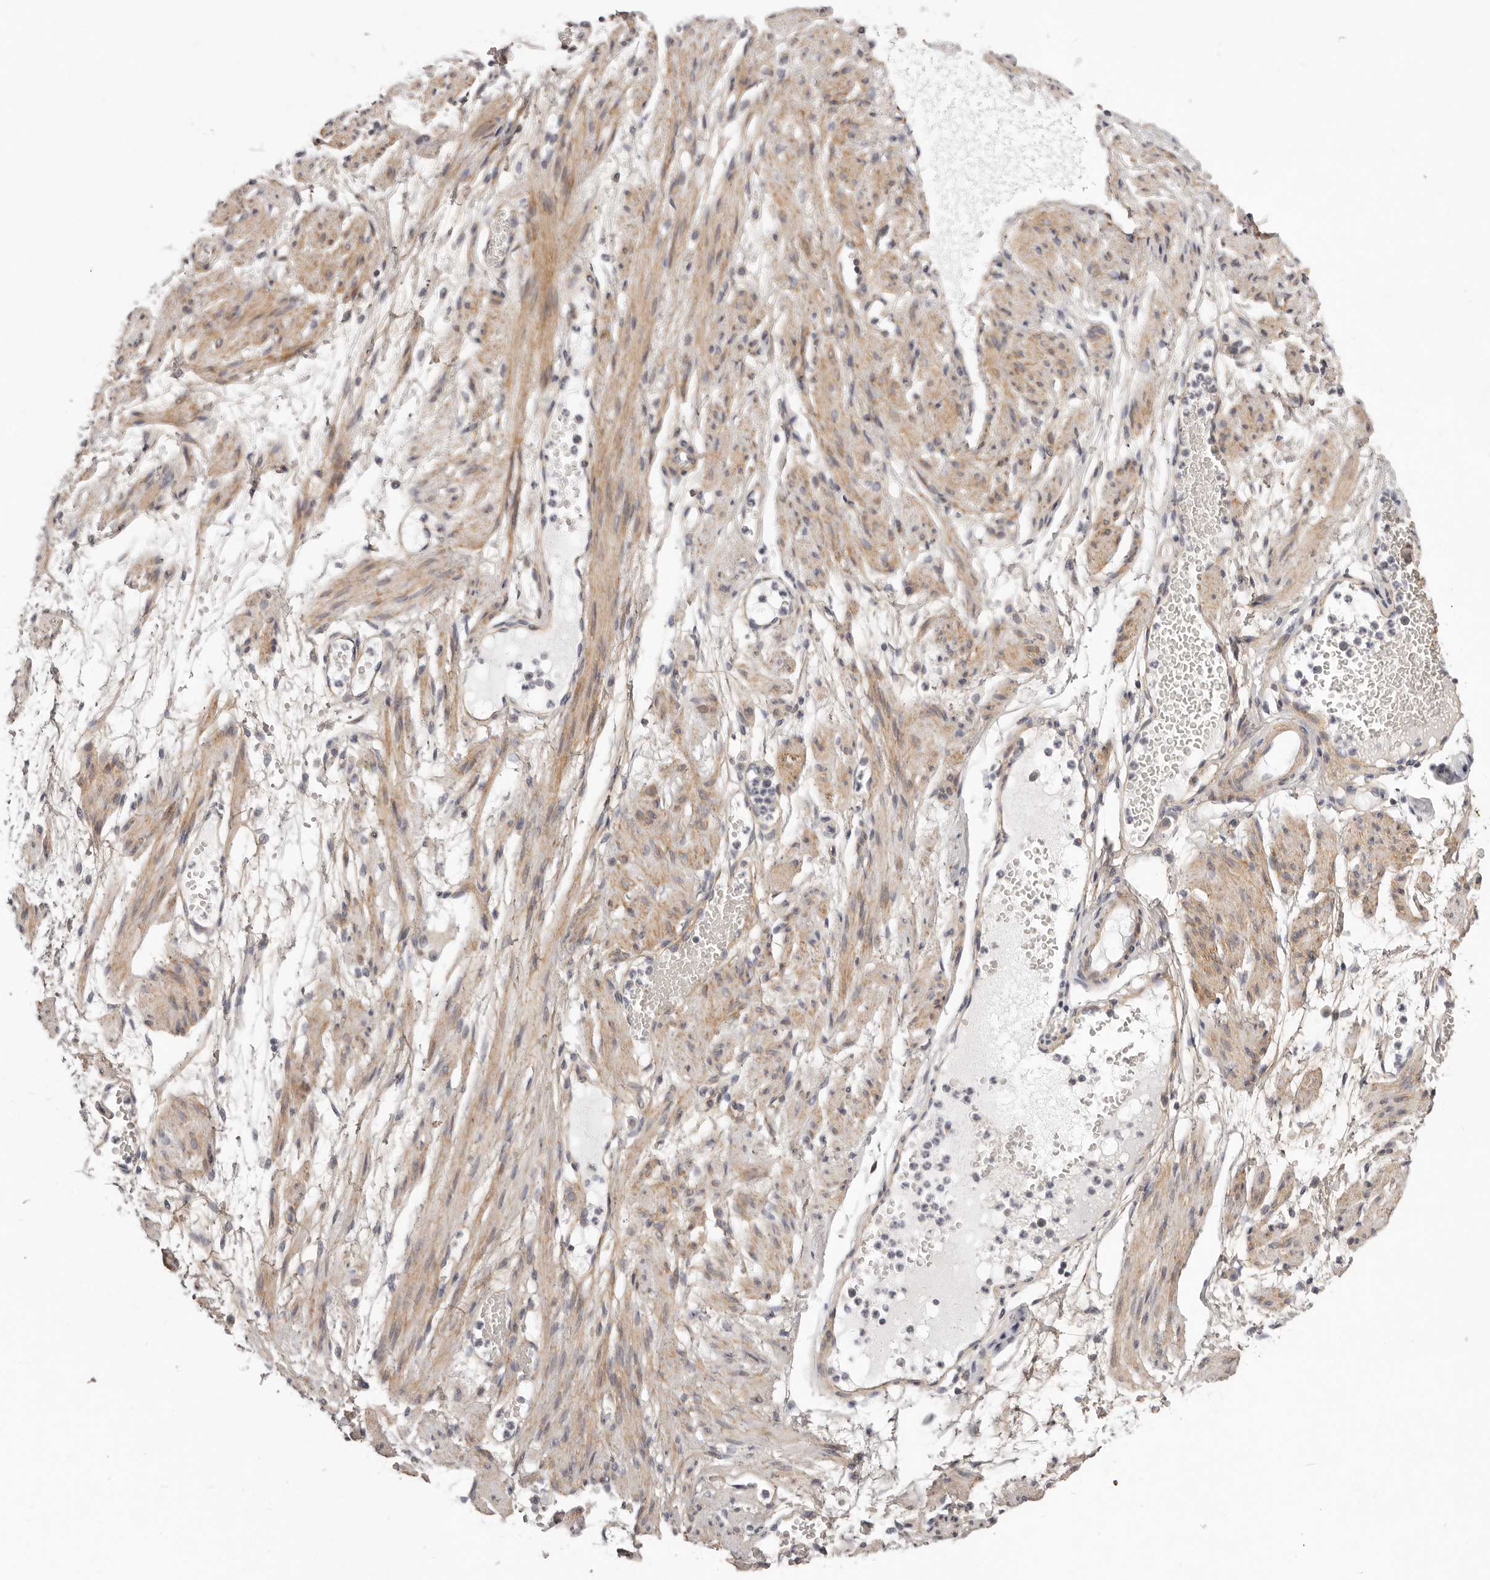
{"staining": {"intensity": "moderate", "quantity": ">75%", "location": "cytoplasmic/membranous"}, "tissue": "adipose tissue", "cell_type": "Adipocytes", "image_type": "normal", "snomed": [{"axis": "morphology", "description": "Normal tissue, NOS"}, {"axis": "topography", "description": "Smooth muscle"}, {"axis": "topography", "description": "Peripheral nerve tissue"}], "caption": "A medium amount of moderate cytoplasmic/membranous staining is identified in about >75% of adipocytes in normal adipose tissue.", "gene": "MRPS10", "patient": {"sex": "female", "age": 39}}